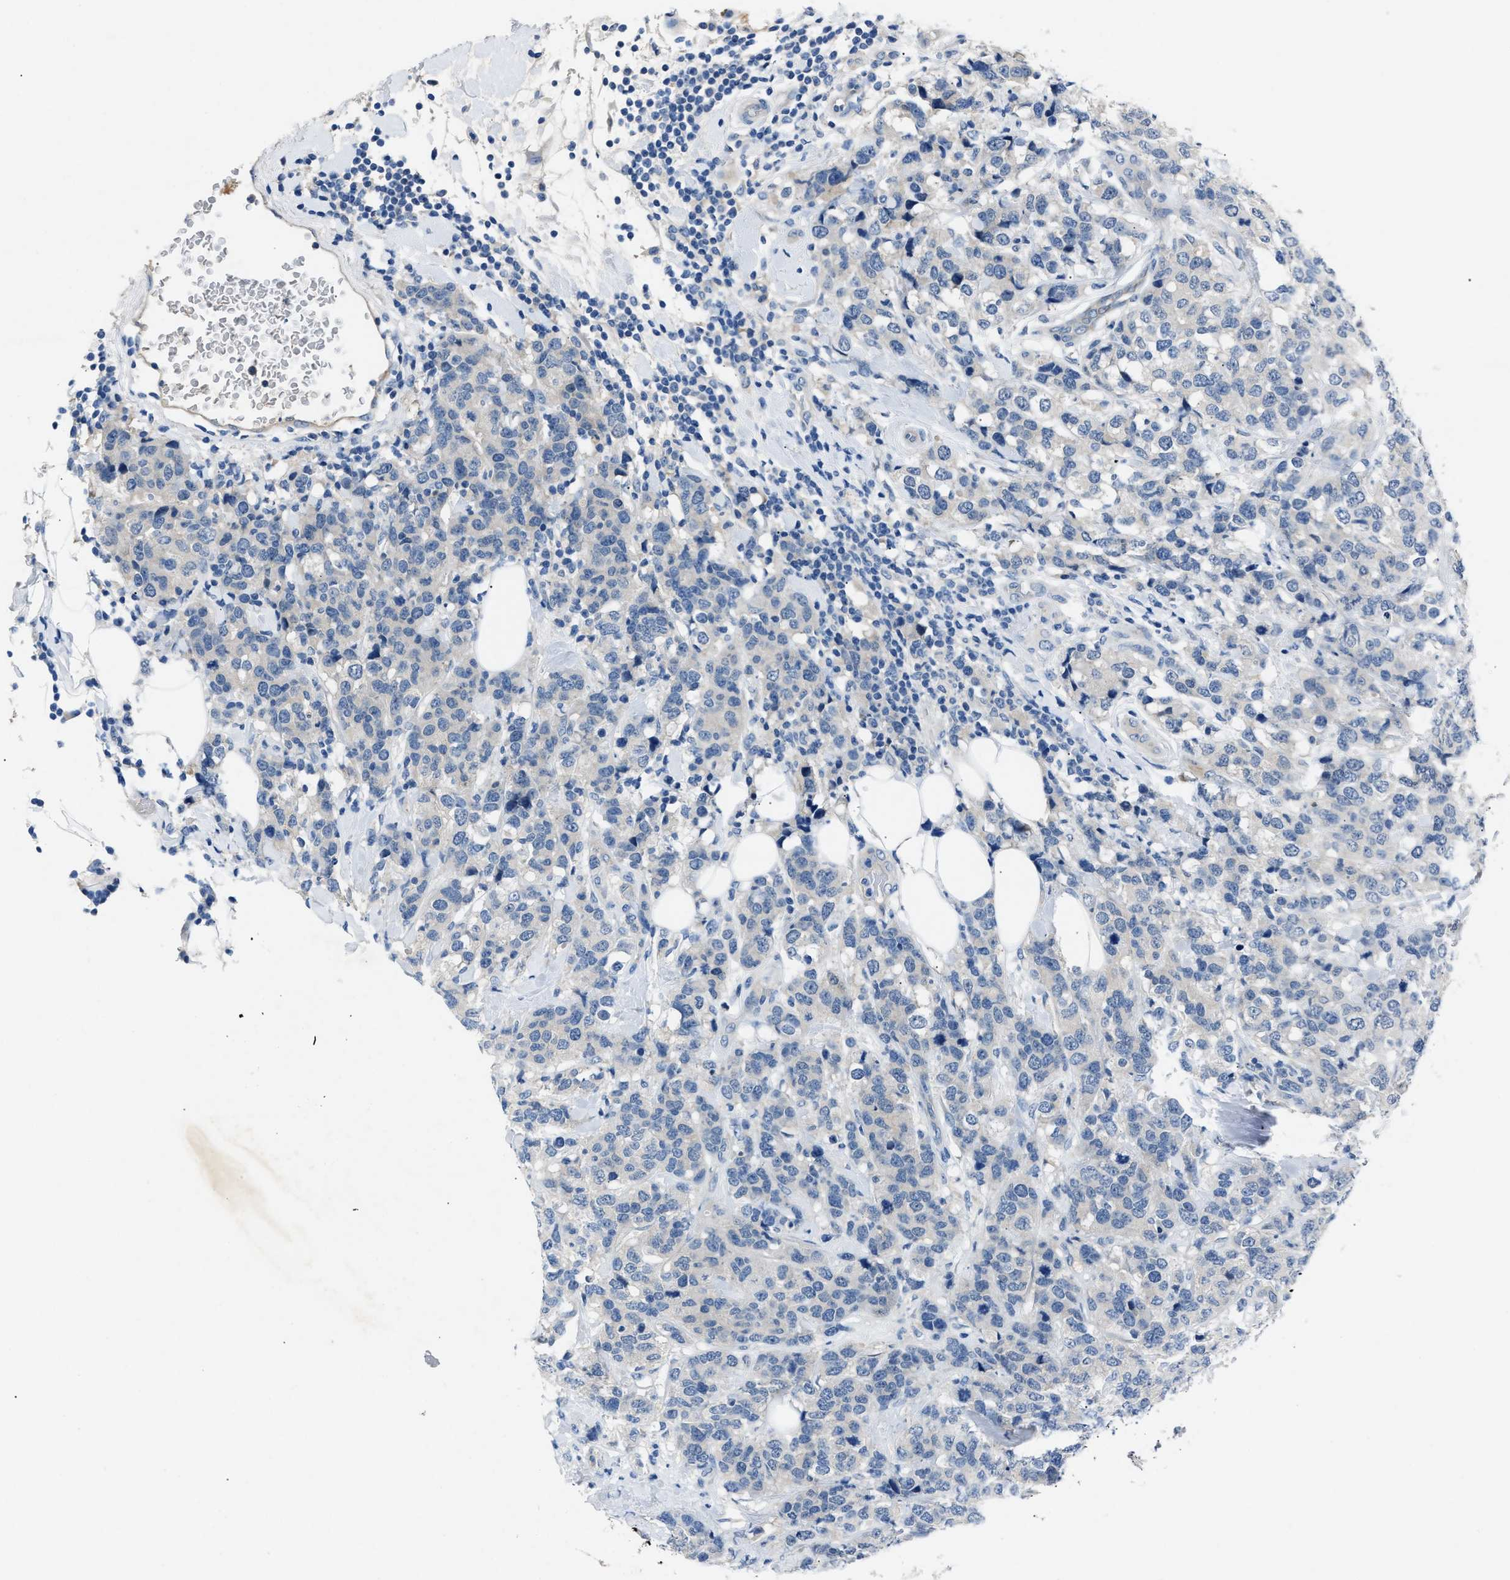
{"staining": {"intensity": "negative", "quantity": "none", "location": "none"}, "tissue": "breast cancer", "cell_type": "Tumor cells", "image_type": "cancer", "snomed": [{"axis": "morphology", "description": "Lobular carcinoma"}, {"axis": "topography", "description": "Breast"}], "caption": "Lobular carcinoma (breast) was stained to show a protein in brown. There is no significant positivity in tumor cells.", "gene": "DNAAF5", "patient": {"sex": "female", "age": 59}}